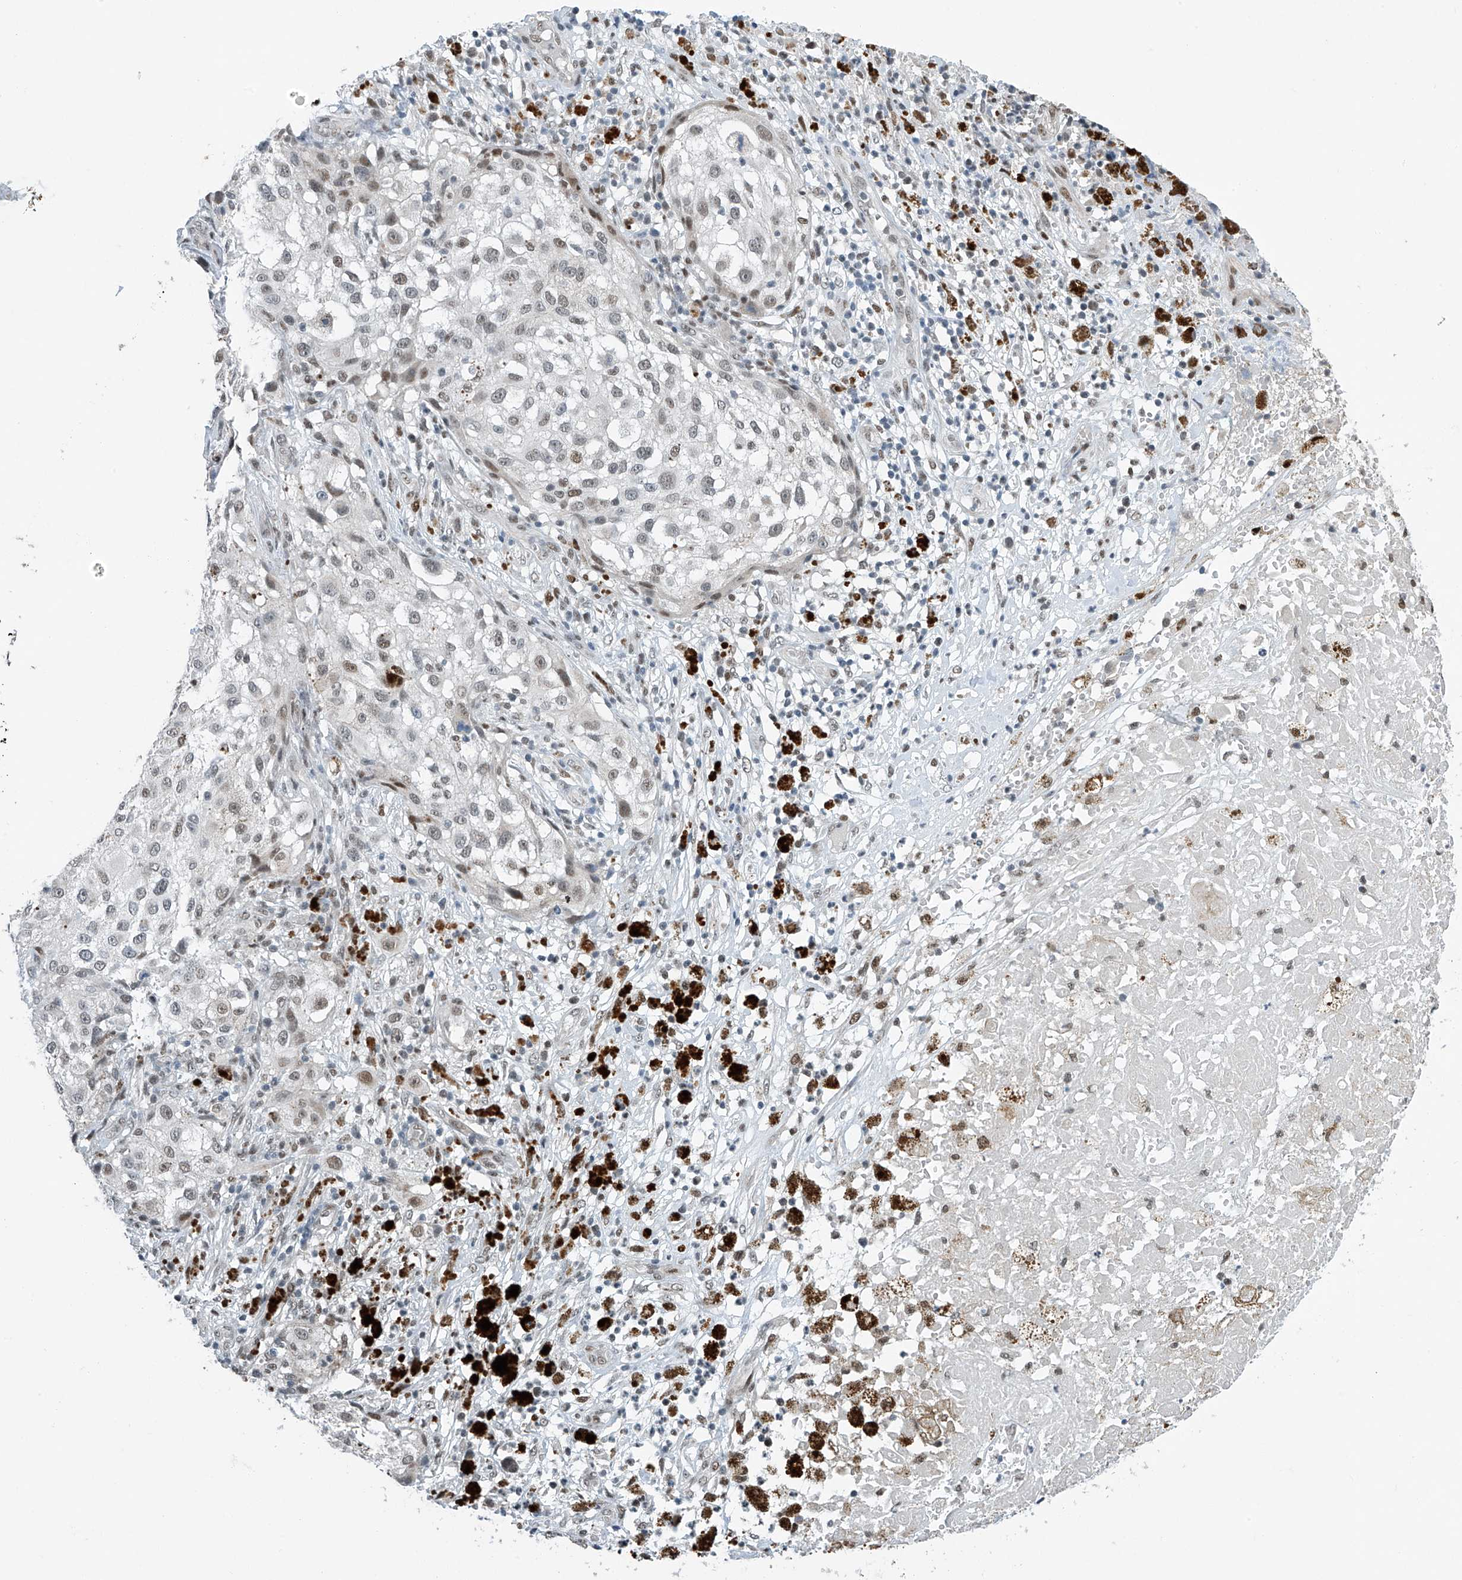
{"staining": {"intensity": "weak", "quantity": "25%-75%", "location": "nuclear"}, "tissue": "melanoma", "cell_type": "Tumor cells", "image_type": "cancer", "snomed": [{"axis": "morphology", "description": "Necrosis, NOS"}, {"axis": "morphology", "description": "Malignant melanoma, NOS"}, {"axis": "topography", "description": "Skin"}], "caption": "Brown immunohistochemical staining in malignant melanoma exhibits weak nuclear staining in about 25%-75% of tumor cells. (Stains: DAB (3,3'-diaminobenzidine) in brown, nuclei in blue, Microscopy: brightfield microscopy at high magnification).", "gene": "TAF8", "patient": {"sex": "female", "age": 87}}